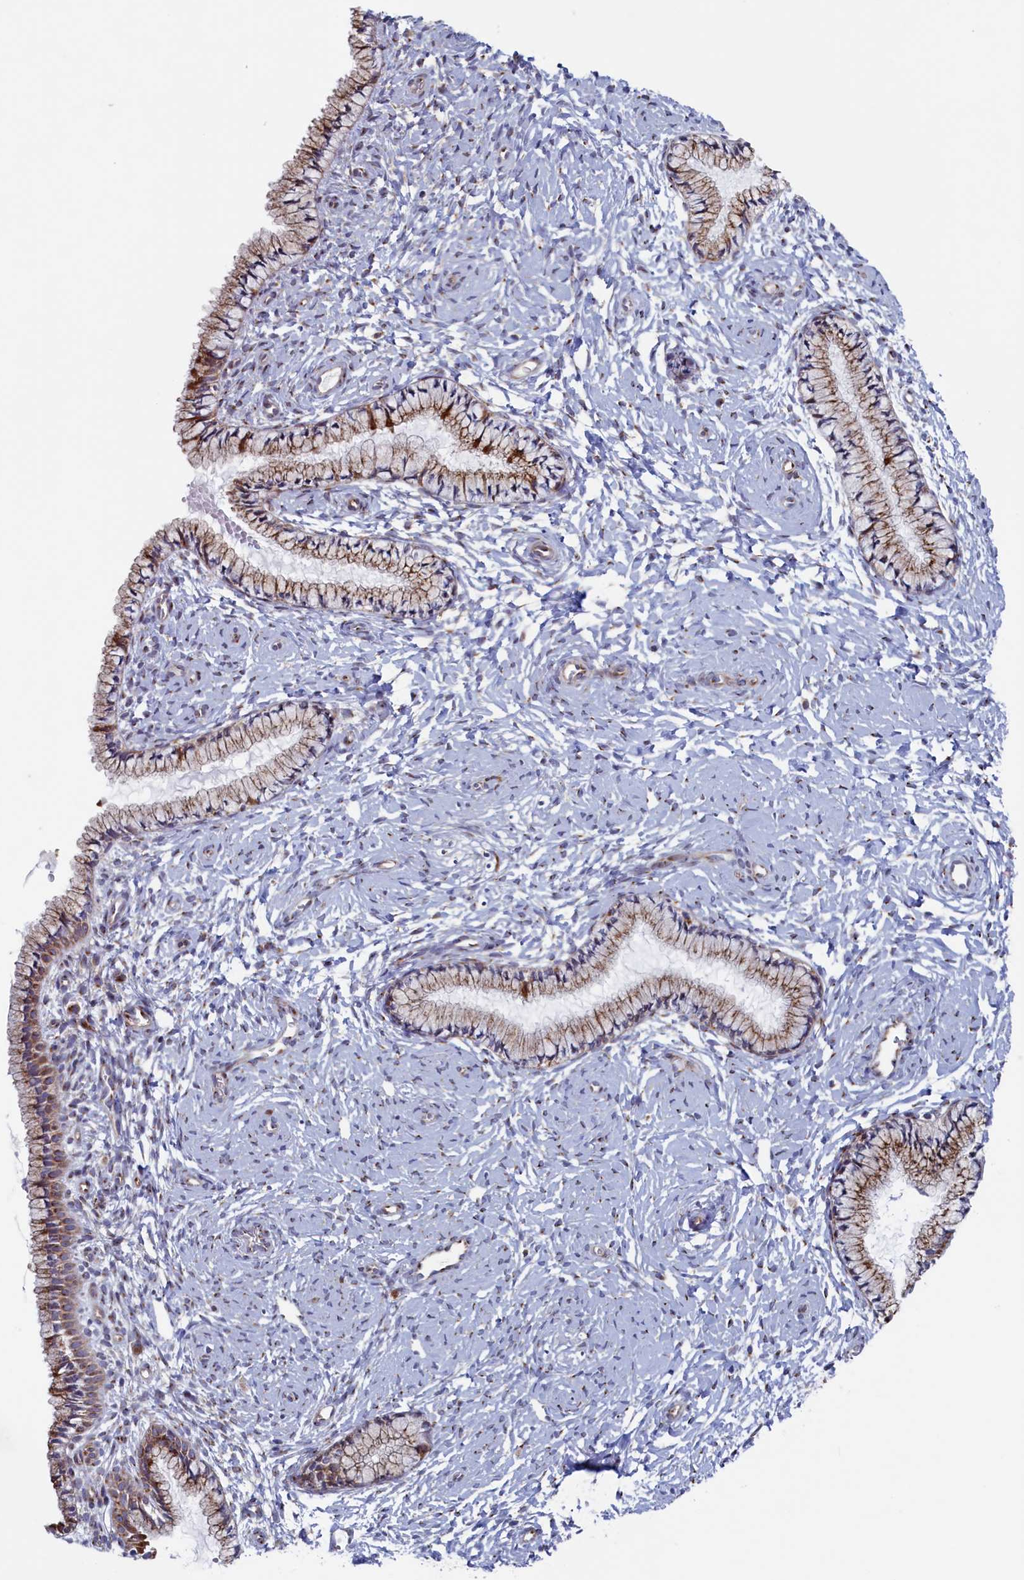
{"staining": {"intensity": "moderate", "quantity": ">75%", "location": "cytoplasmic/membranous"}, "tissue": "cervix", "cell_type": "Glandular cells", "image_type": "normal", "snomed": [{"axis": "morphology", "description": "Normal tissue, NOS"}, {"axis": "topography", "description": "Cervix"}], "caption": "Glandular cells display medium levels of moderate cytoplasmic/membranous staining in approximately >75% of cells in benign human cervix. (Brightfield microscopy of DAB IHC at high magnification).", "gene": "MTFMT", "patient": {"sex": "female", "age": 33}}